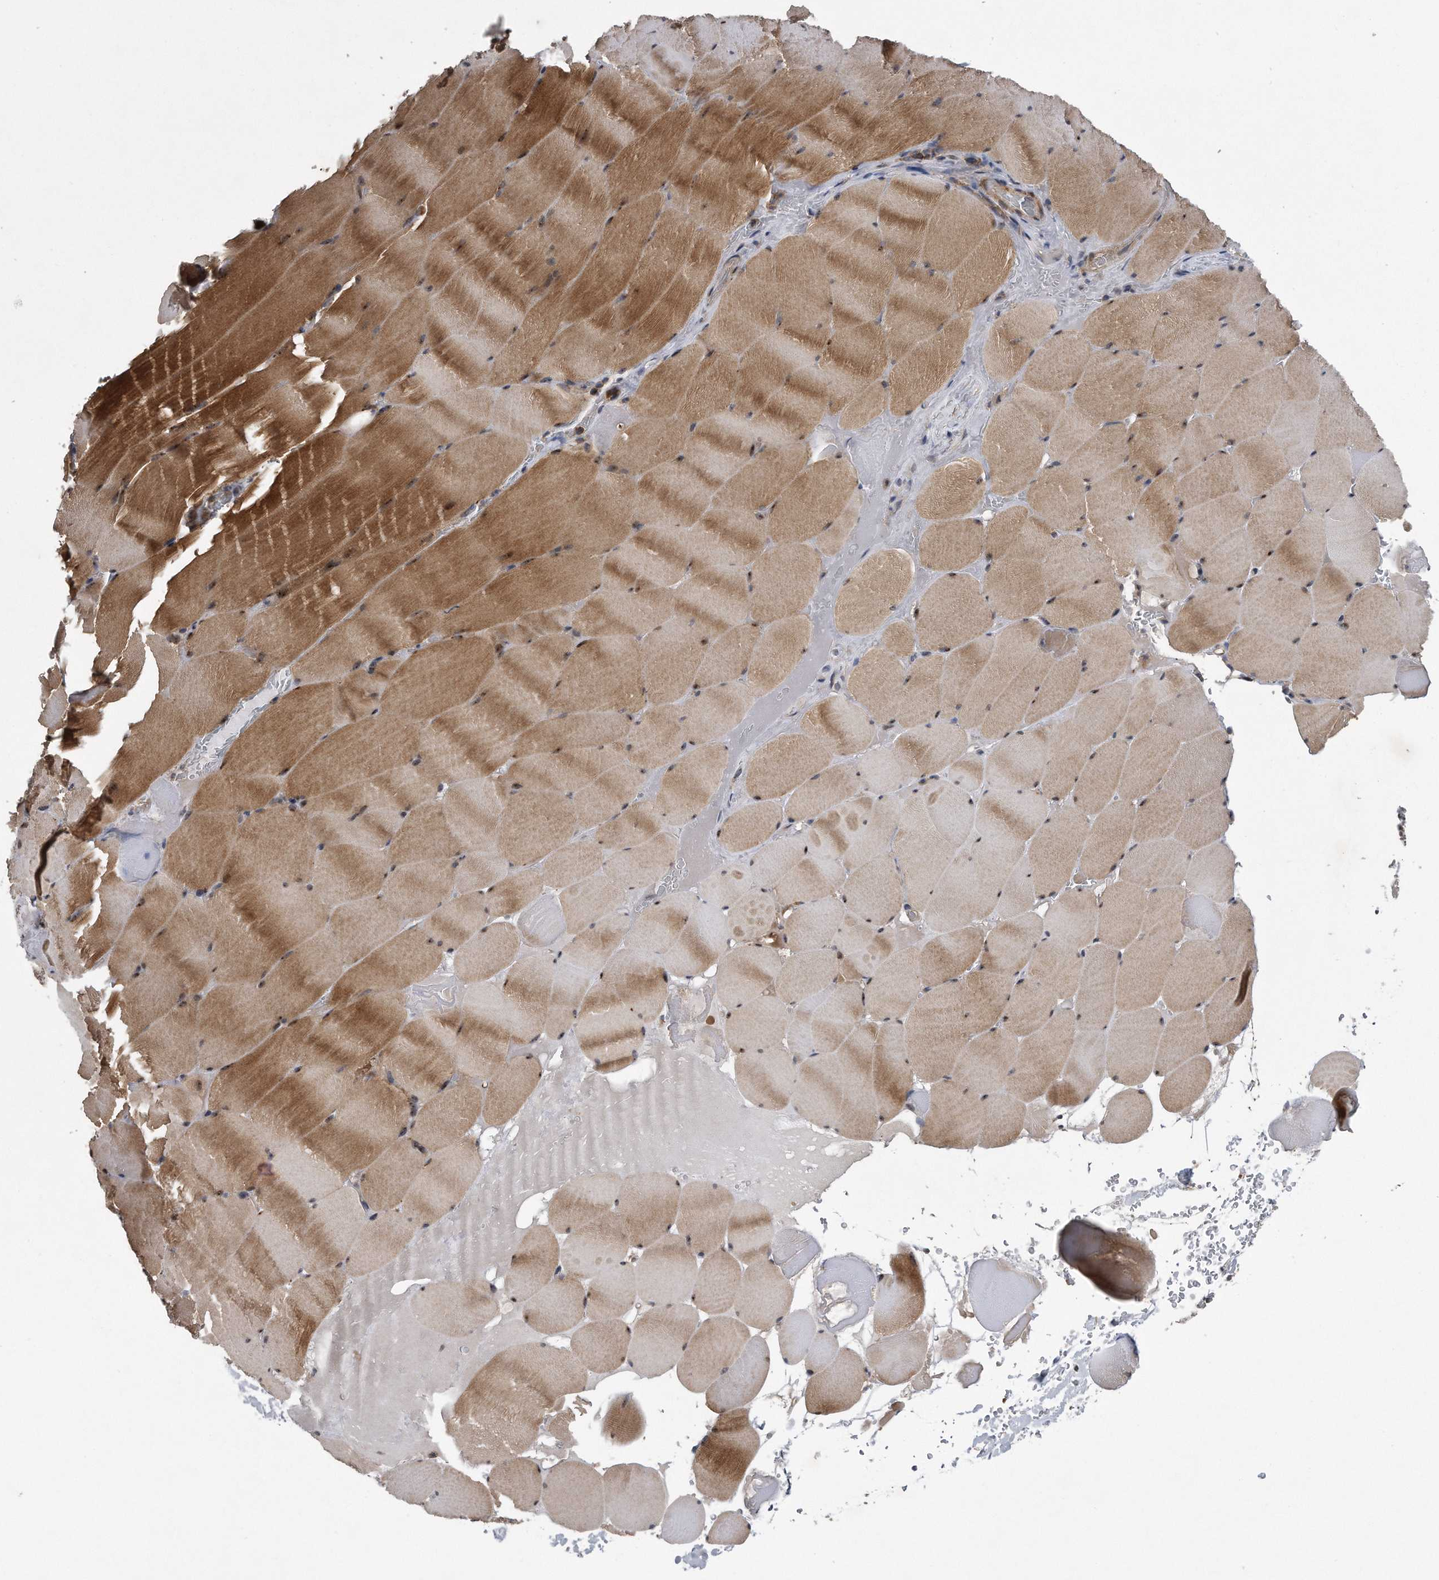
{"staining": {"intensity": "strong", "quantity": "25%-75%", "location": "cytoplasmic/membranous"}, "tissue": "skeletal muscle", "cell_type": "Myocytes", "image_type": "normal", "snomed": [{"axis": "morphology", "description": "Normal tissue, NOS"}, {"axis": "topography", "description": "Skeletal muscle"}], "caption": "Immunohistochemical staining of benign skeletal muscle demonstrates 25%-75% levels of strong cytoplasmic/membranous protein staining in about 25%-75% of myocytes. The staining is performed using DAB brown chromogen to label protein expression. The nuclei are counter-stained blue using hematoxylin.", "gene": "ALPK2", "patient": {"sex": "male", "age": 62}}